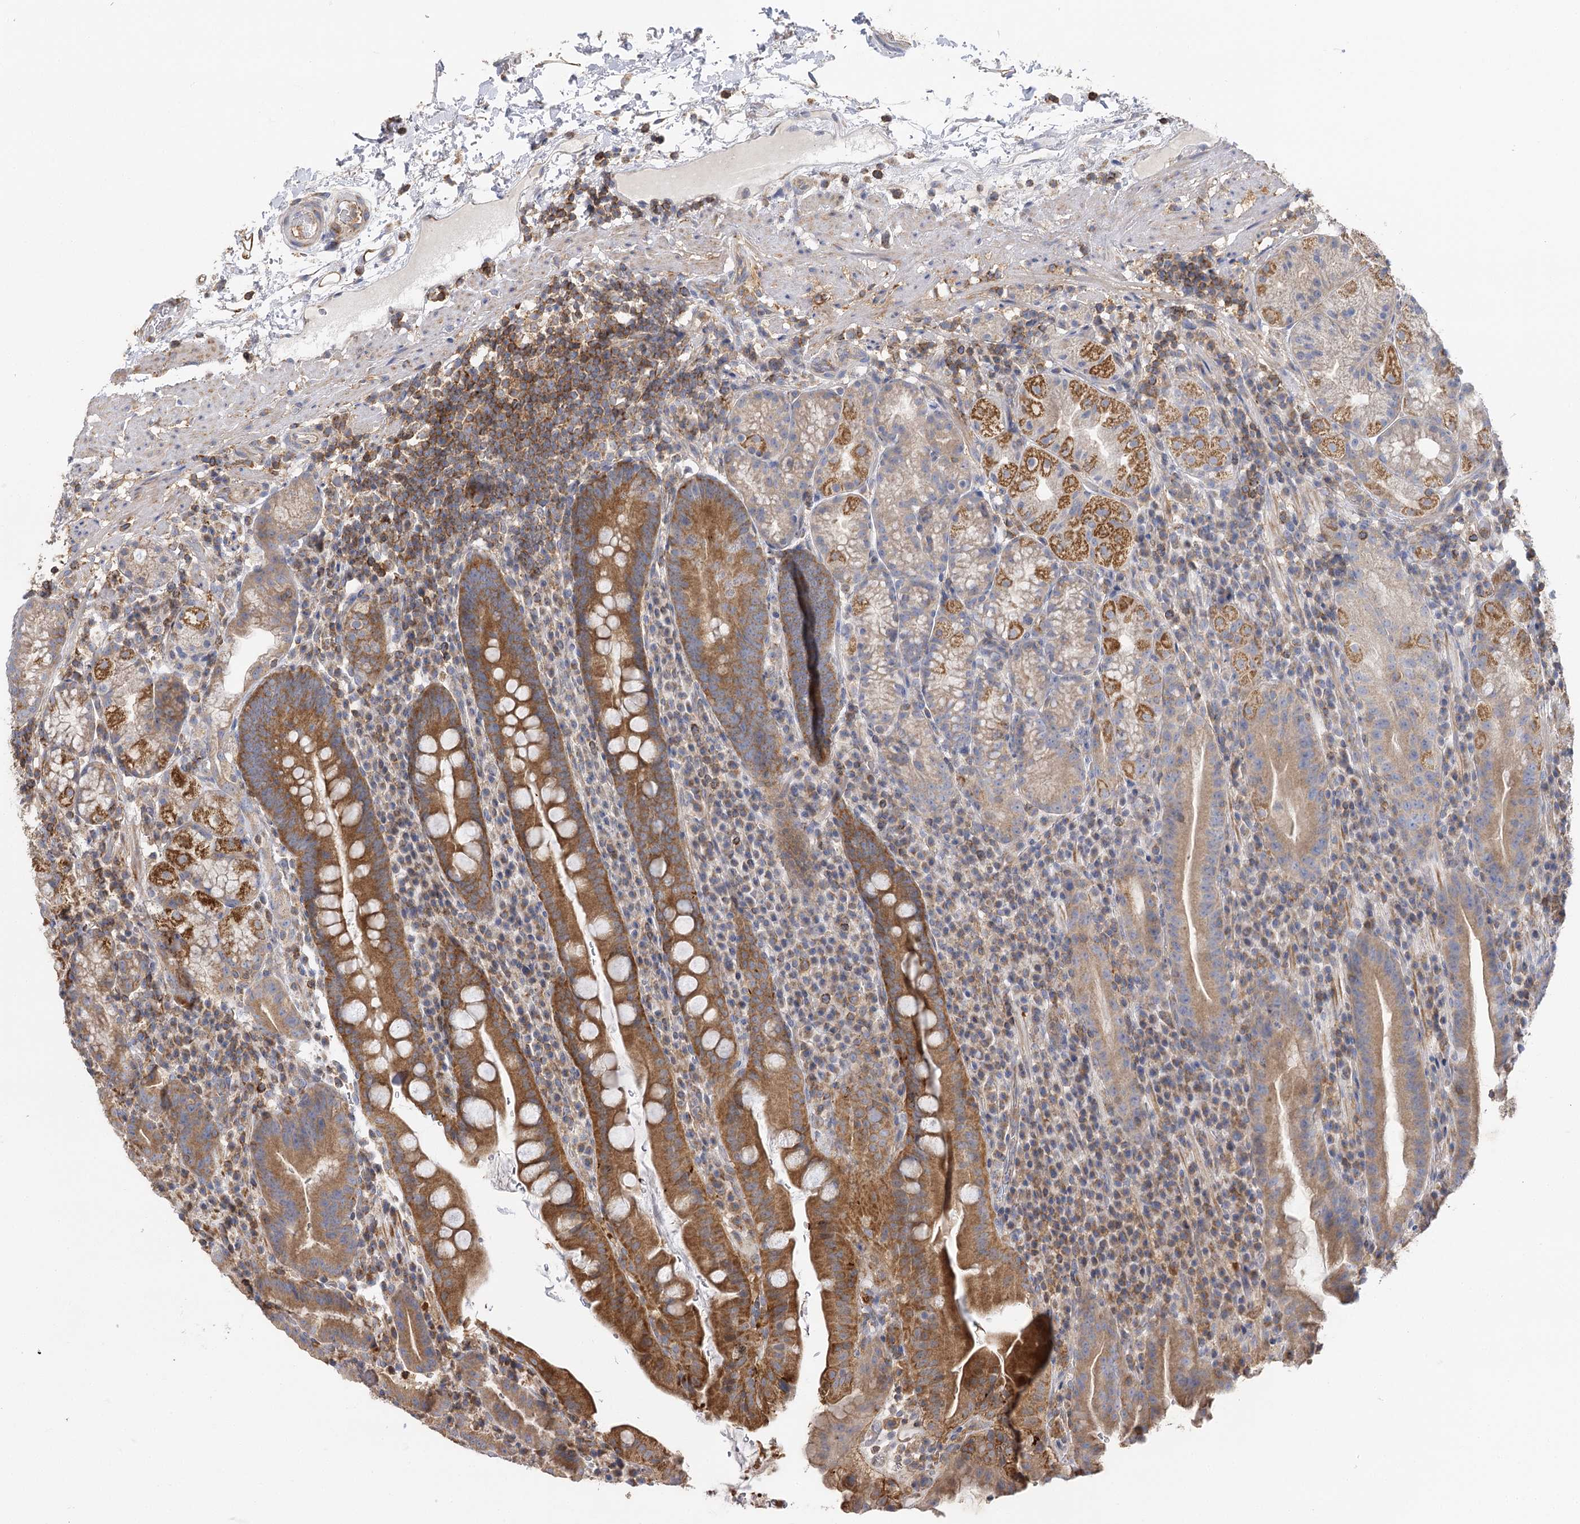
{"staining": {"intensity": "moderate", "quantity": ">75%", "location": "cytoplasmic/membranous"}, "tissue": "stomach", "cell_type": "Glandular cells", "image_type": "normal", "snomed": [{"axis": "morphology", "description": "Normal tissue, NOS"}, {"axis": "morphology", "description": "Inflammation, NOS"}, {"axis": "topography", "description": "Stomach"}], "caption": "Glandular cells exhibit medium levels of moderate cytoplasmic/membranous expression in about >75% of cells in normal human stomach. Ihc stains the protein in brown and the nuclei are stained blue.", "gene": "SEC24B", "patient": {"sex": "male", "age": 79}}